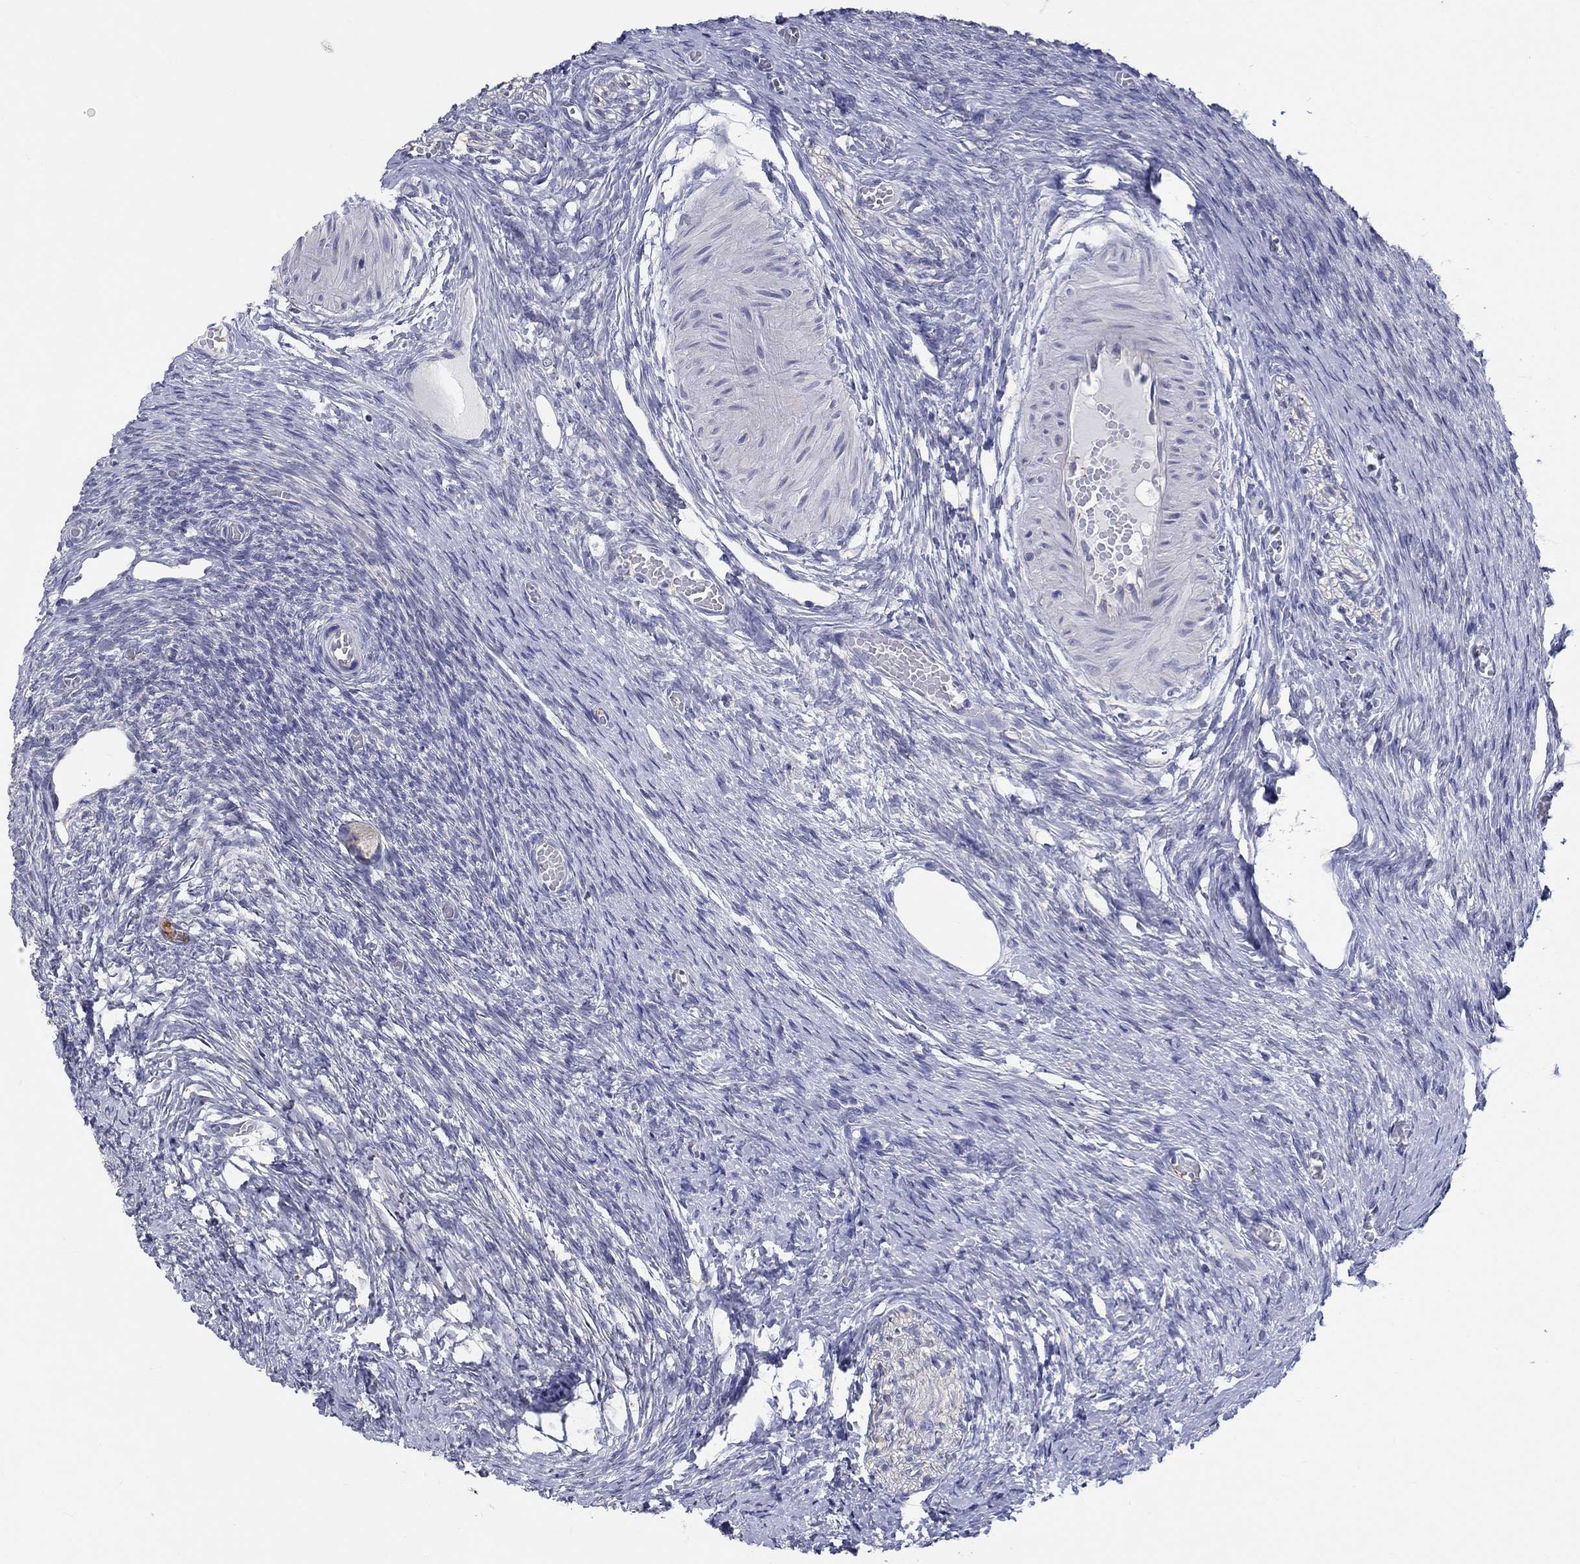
{"staining": {"intensity": "negative", "quantity": "none", "location": "none"}, "tissue": "ovary", "cell_type": "Follicle cells", "image_type": "normal", "snomed": [{"axis": "morphology", "description": "Normal tissue, NOS"}, {"axis": "topography", "description": "Ovary"}], "caption": "Immunohistochemistry micrograph of unremarkable ovary stained for a protein (brown), which demonstrates no positivity in follicle cells.", "gene": "LRRC4C", "patient": {"sex": "female", "age": 27}}